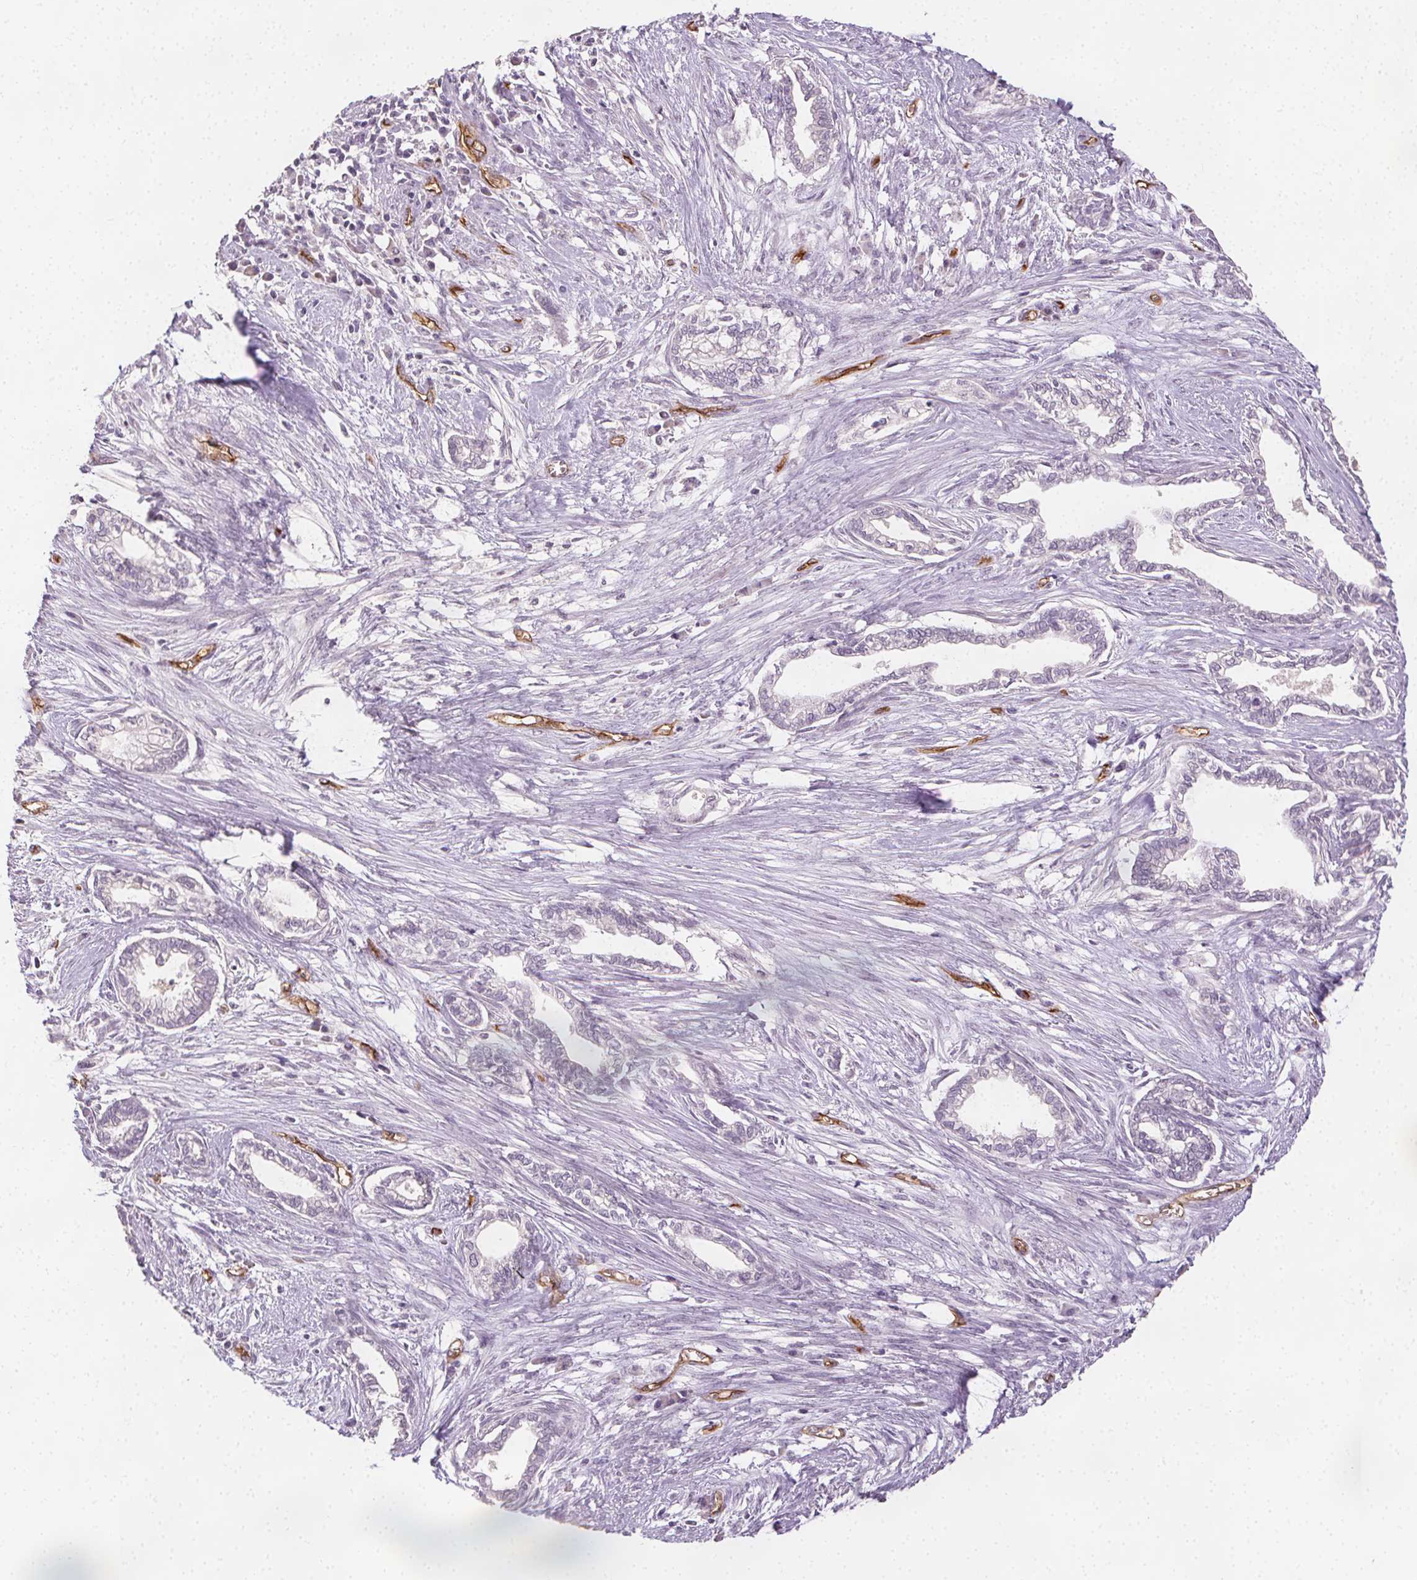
{"staining": {"intensity": "negative", "quantity": "none", "location": "none"}, "tissue": "cervical cancer", "cell_type": "Tumor cells", "image_type": "cancer", "snomed": [{"axis": "morphology", "description": "Adenocarcinoma, NOS"}, {"axis": "topography", "description": "Cervix"}], "caption": "A photomicrograph of cervical cancer stained for a protein displays no brown staining in tumor cells.", "gene": "PODXL", "patient": {"sex": "female", "age": 62}}